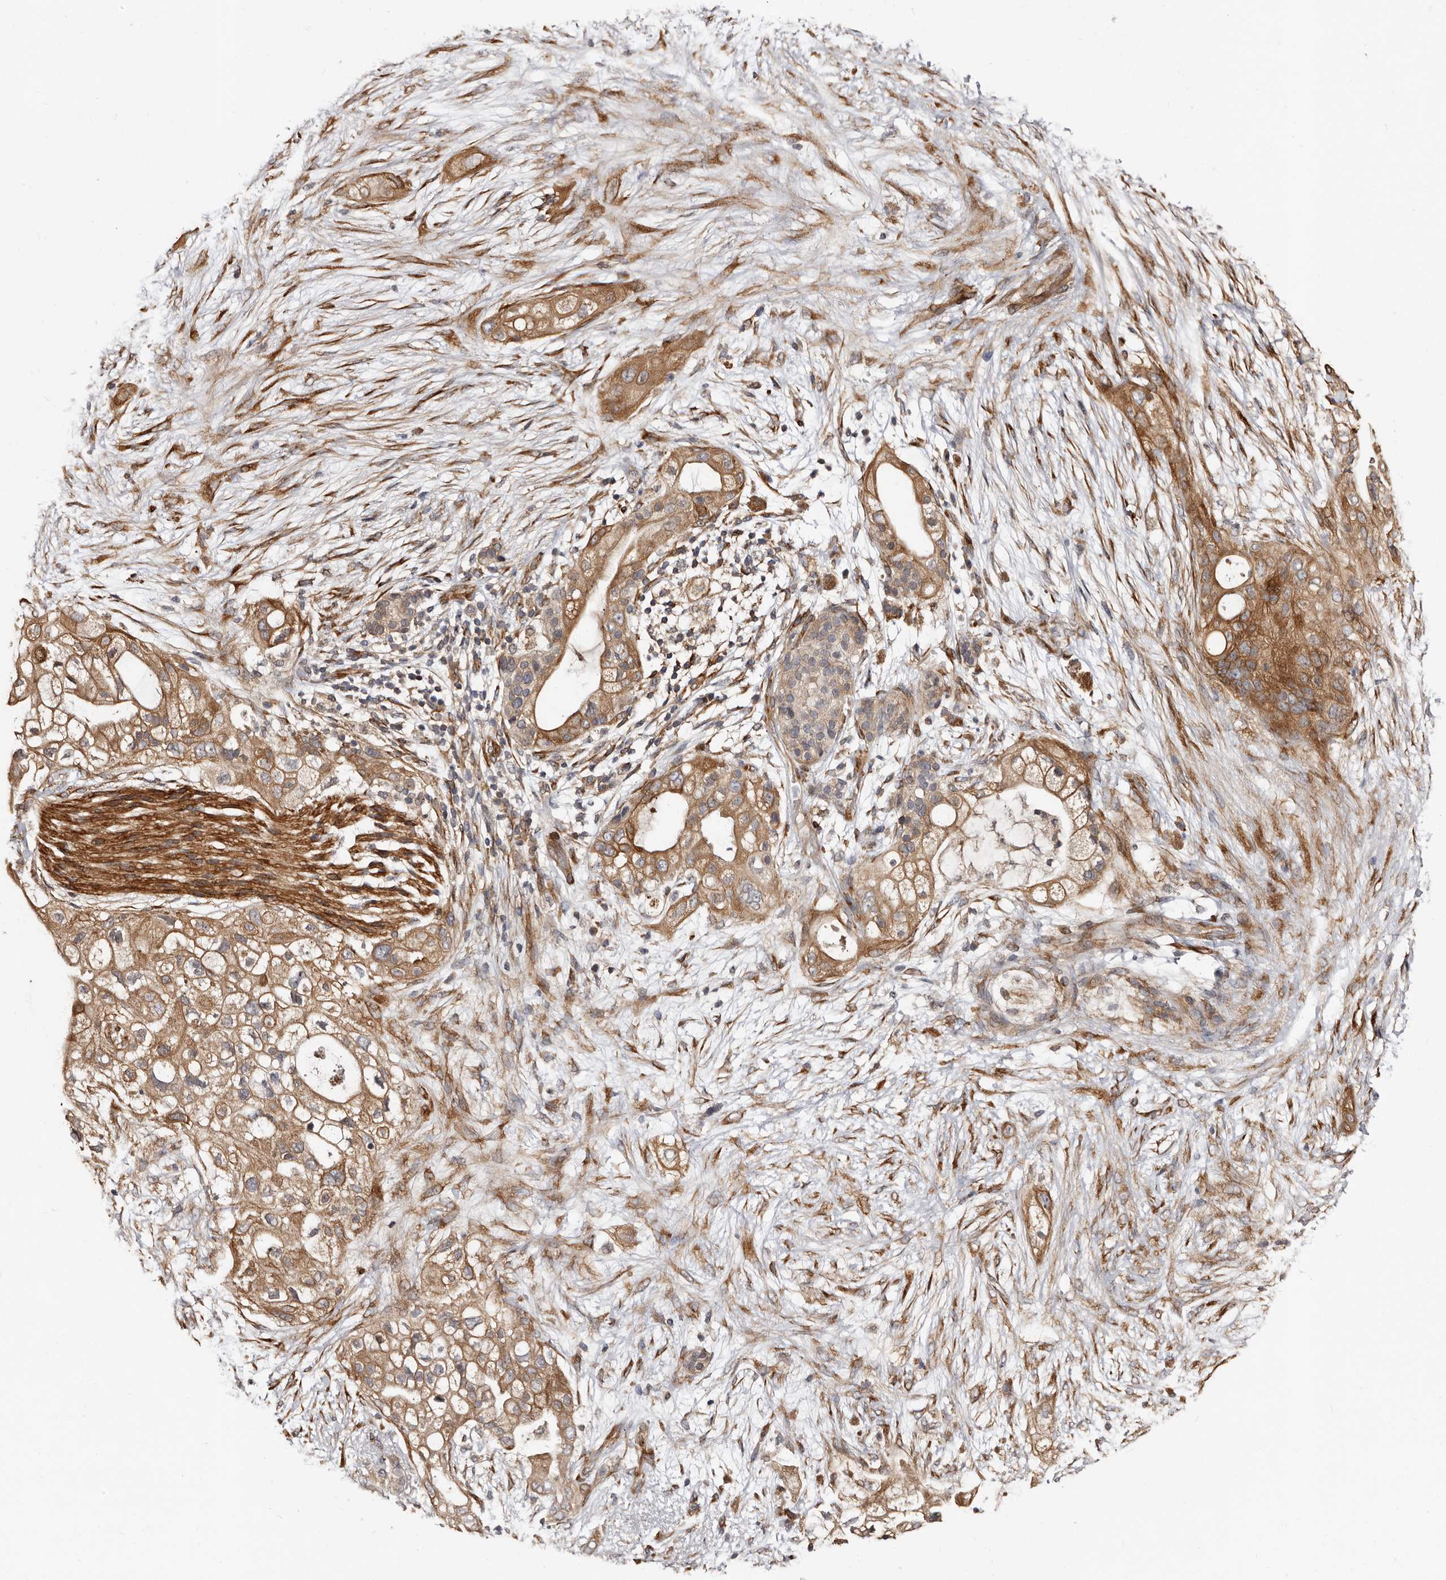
{"staining": {"intensity": "moderate", "quantity": ">75%", "location": "cytoplasmic/membranous"}, "tissue": "pancreatic cancer", "cell_type": "Tumor cells", "image_type": "cancer", "snomed": [{"axis": "morphology", "description": "Adenocarcinoma, NOS"}, {"axis": "topography", "description": "Pancreas"}], "caption": "A photomicrograph of pancreatic adenocarcinoma stained for a protein reveals moderate cytoplasmic/membranous brown staining in tumor cells.", "gene": "TBC1D22B", "patient": {"sex": "male", "age": 53}}